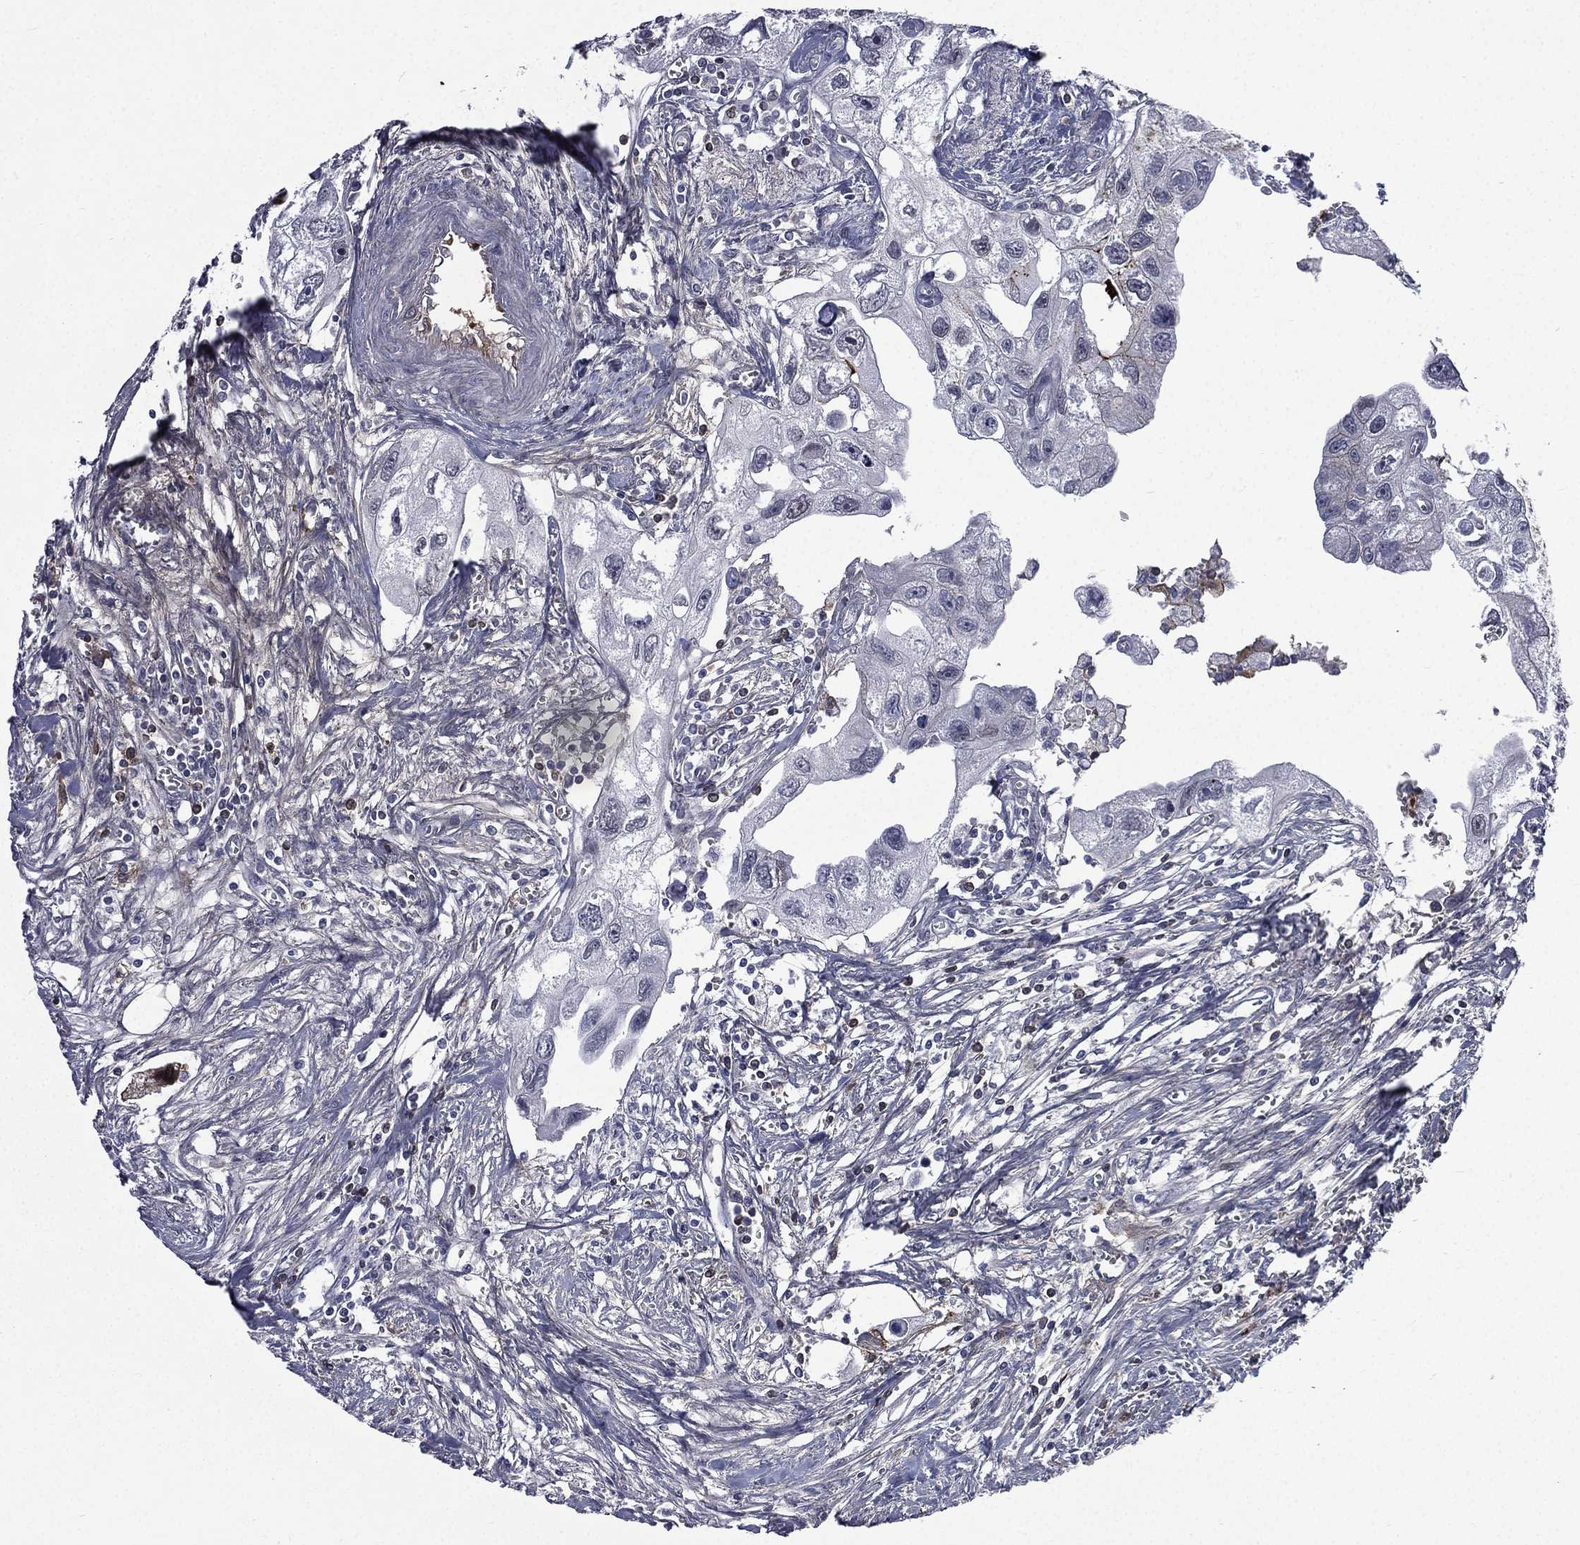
{"staining": {"intensity": "negative", "quantity": "none", "location": "none"}, "tissue": "urothelial cancer", "cell_type": "Tumor cells", "image_type": "cancer", "snomed": [{"axis": "morphology", "description": "Urothelial carcinoma, High grade"}, {"axis": "topography", "description": "Urinary bladder"}], "caption": "A photomicrograph of human urothelial cancer is negative for staining in tumor cells.", "gene": "FGG", "patient": {"sex": "male", "age": 59}}